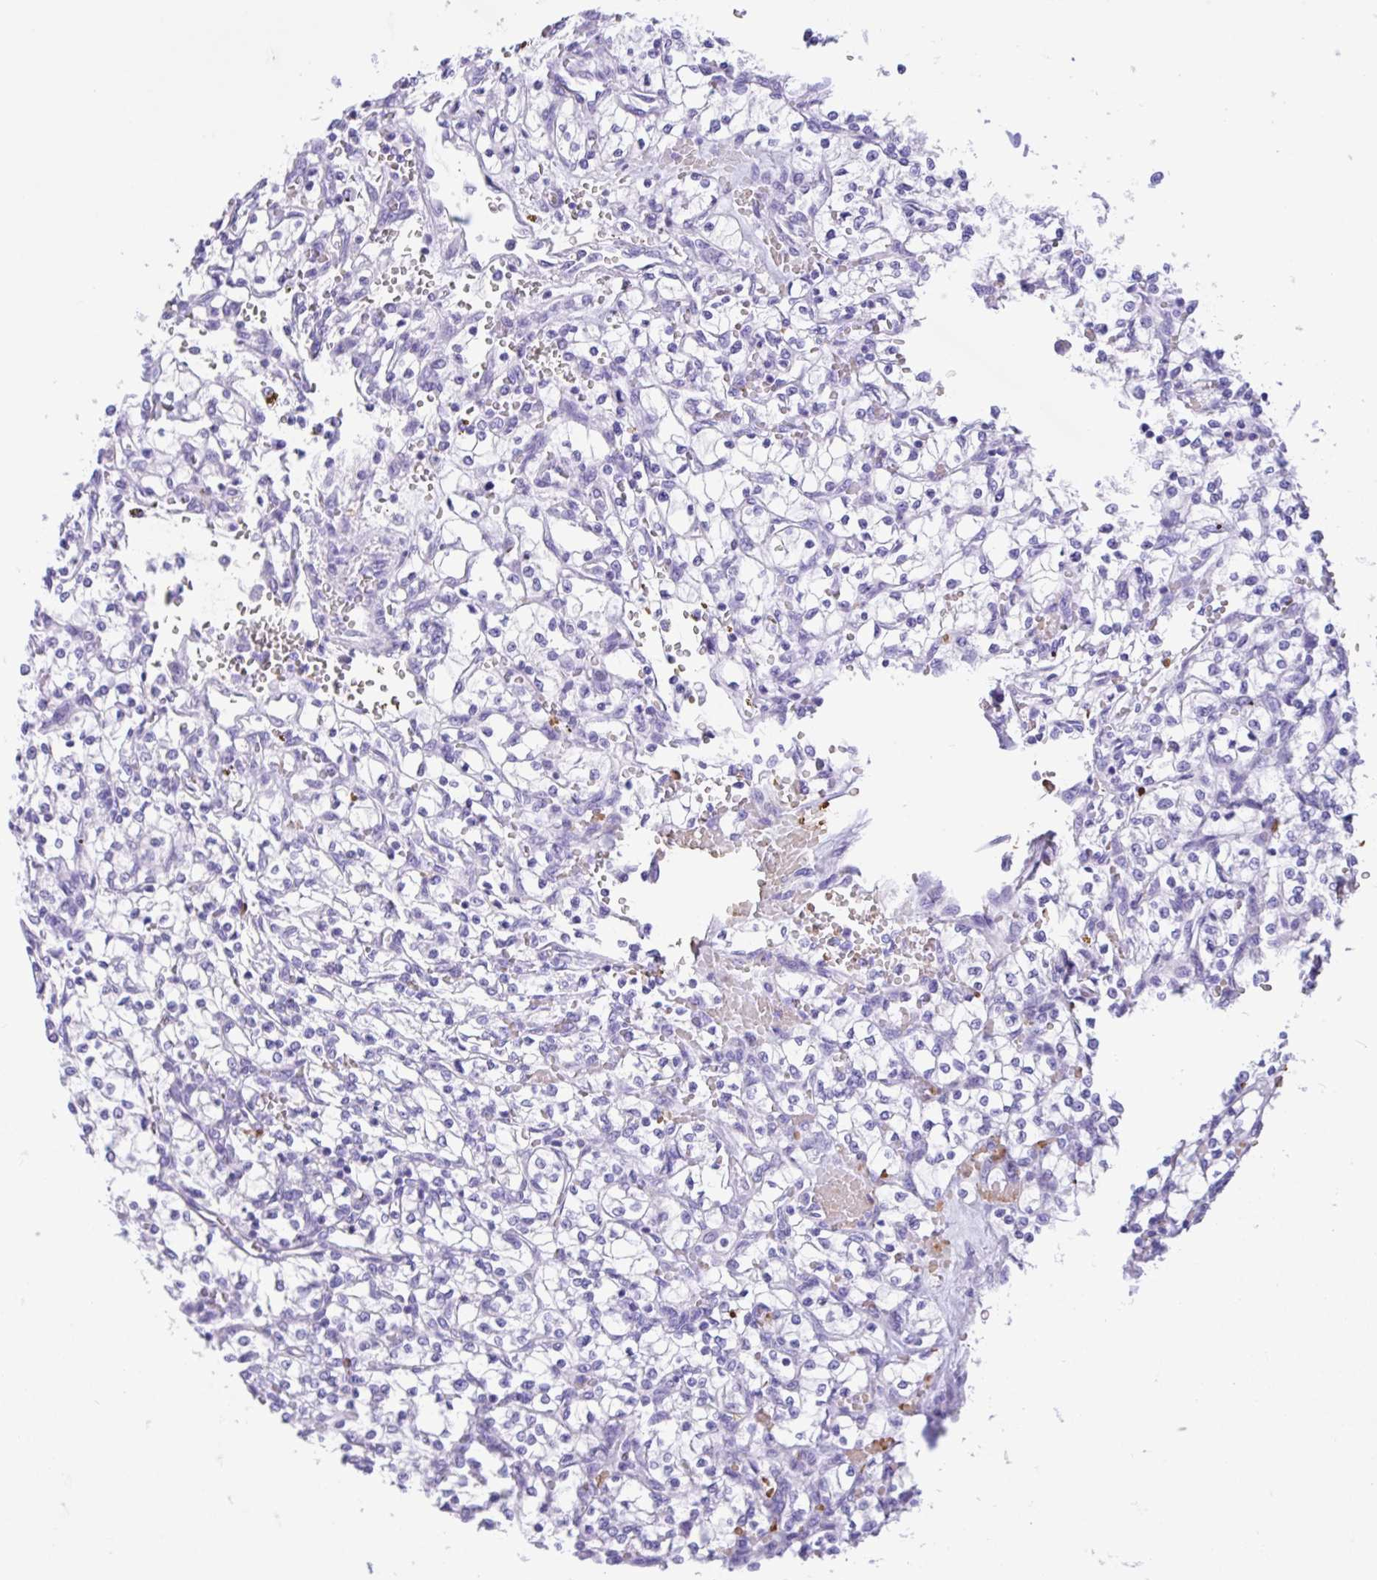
{"staining": {"intensity": "negative", "quantity": "none", "location": "none"}, "tissue": "renal cancer", "cell_type": "Tumor cells", "image_type": "cancer", "snomed": [{"axis": "morphology", "description": "Adenocarcinoma, NOS"}, {"axis": "topography", "description": "Kidney"}], "caption": "This is an immunohistochemistry (IHC) histopathology image of human adenocarcinoma (renal). There is no staining in tumor cells.", "gene": "TMEM79", "patient": {"sex": "female", "age": 64}}